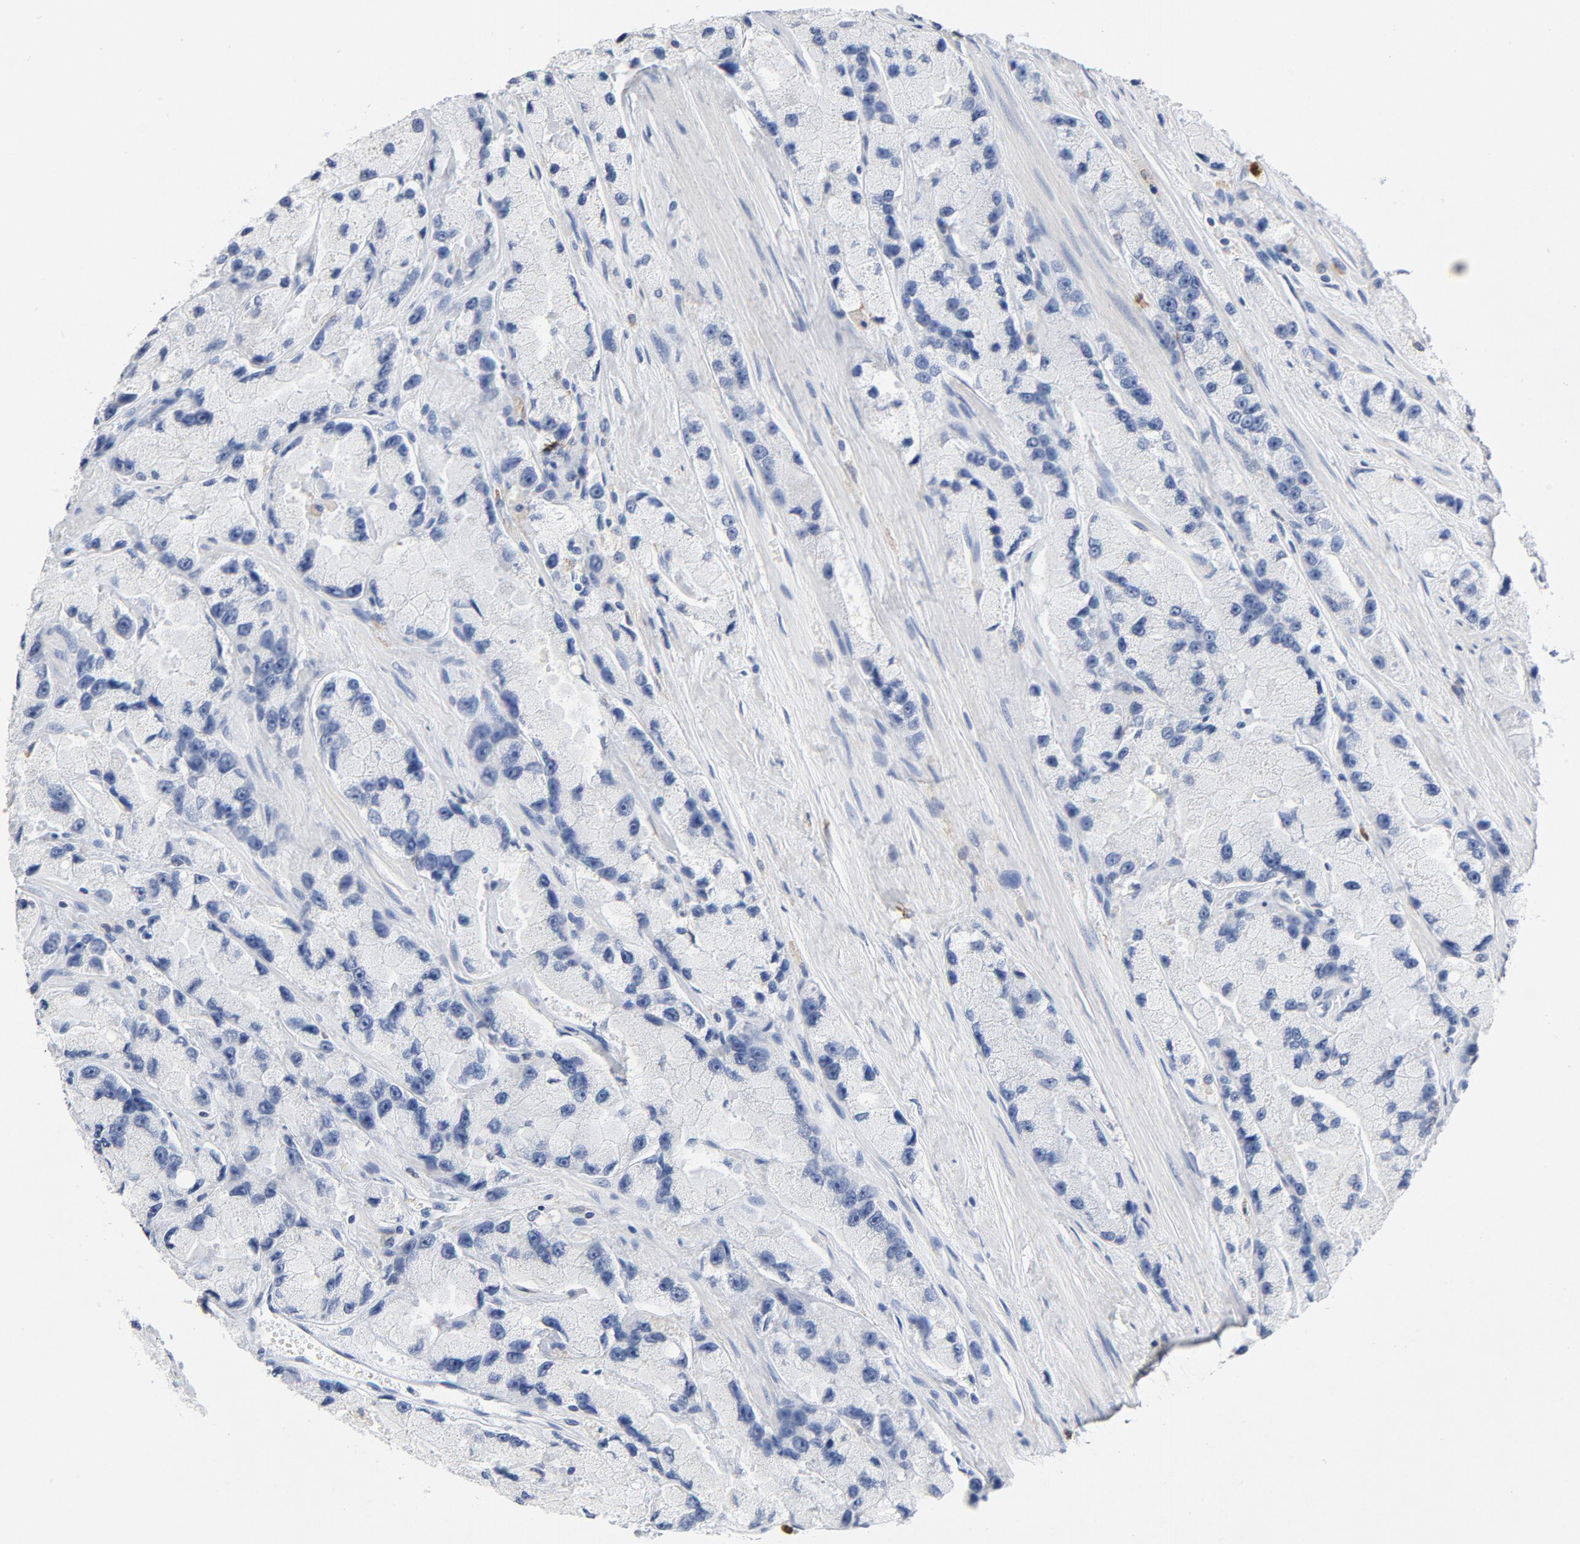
{"staining": {"intensity": "negative", "quantity": "none", "location": "none"}, "tissue": "prostate cancer", "cell_type": "Tumor cells", "image_type": "cancer", "snomed": [{"axis": "morphology", "description": "Adenocarcinoma, High grade"}, {"axis": "topography", "description": "Prostate"}], "caption": "This image is of prostate cancer stained with IHC to label a protein in brown with the nuclei are counter-stained blue. There is no expression in tumor cells. The staining was performed using DAB to visualize the protein expression in brown, while the nuclei were stained in blue with hematoxylin (Magnification: 20x).", "gene": "NCF1", "patient": {"sex": "male", "age": 58}}